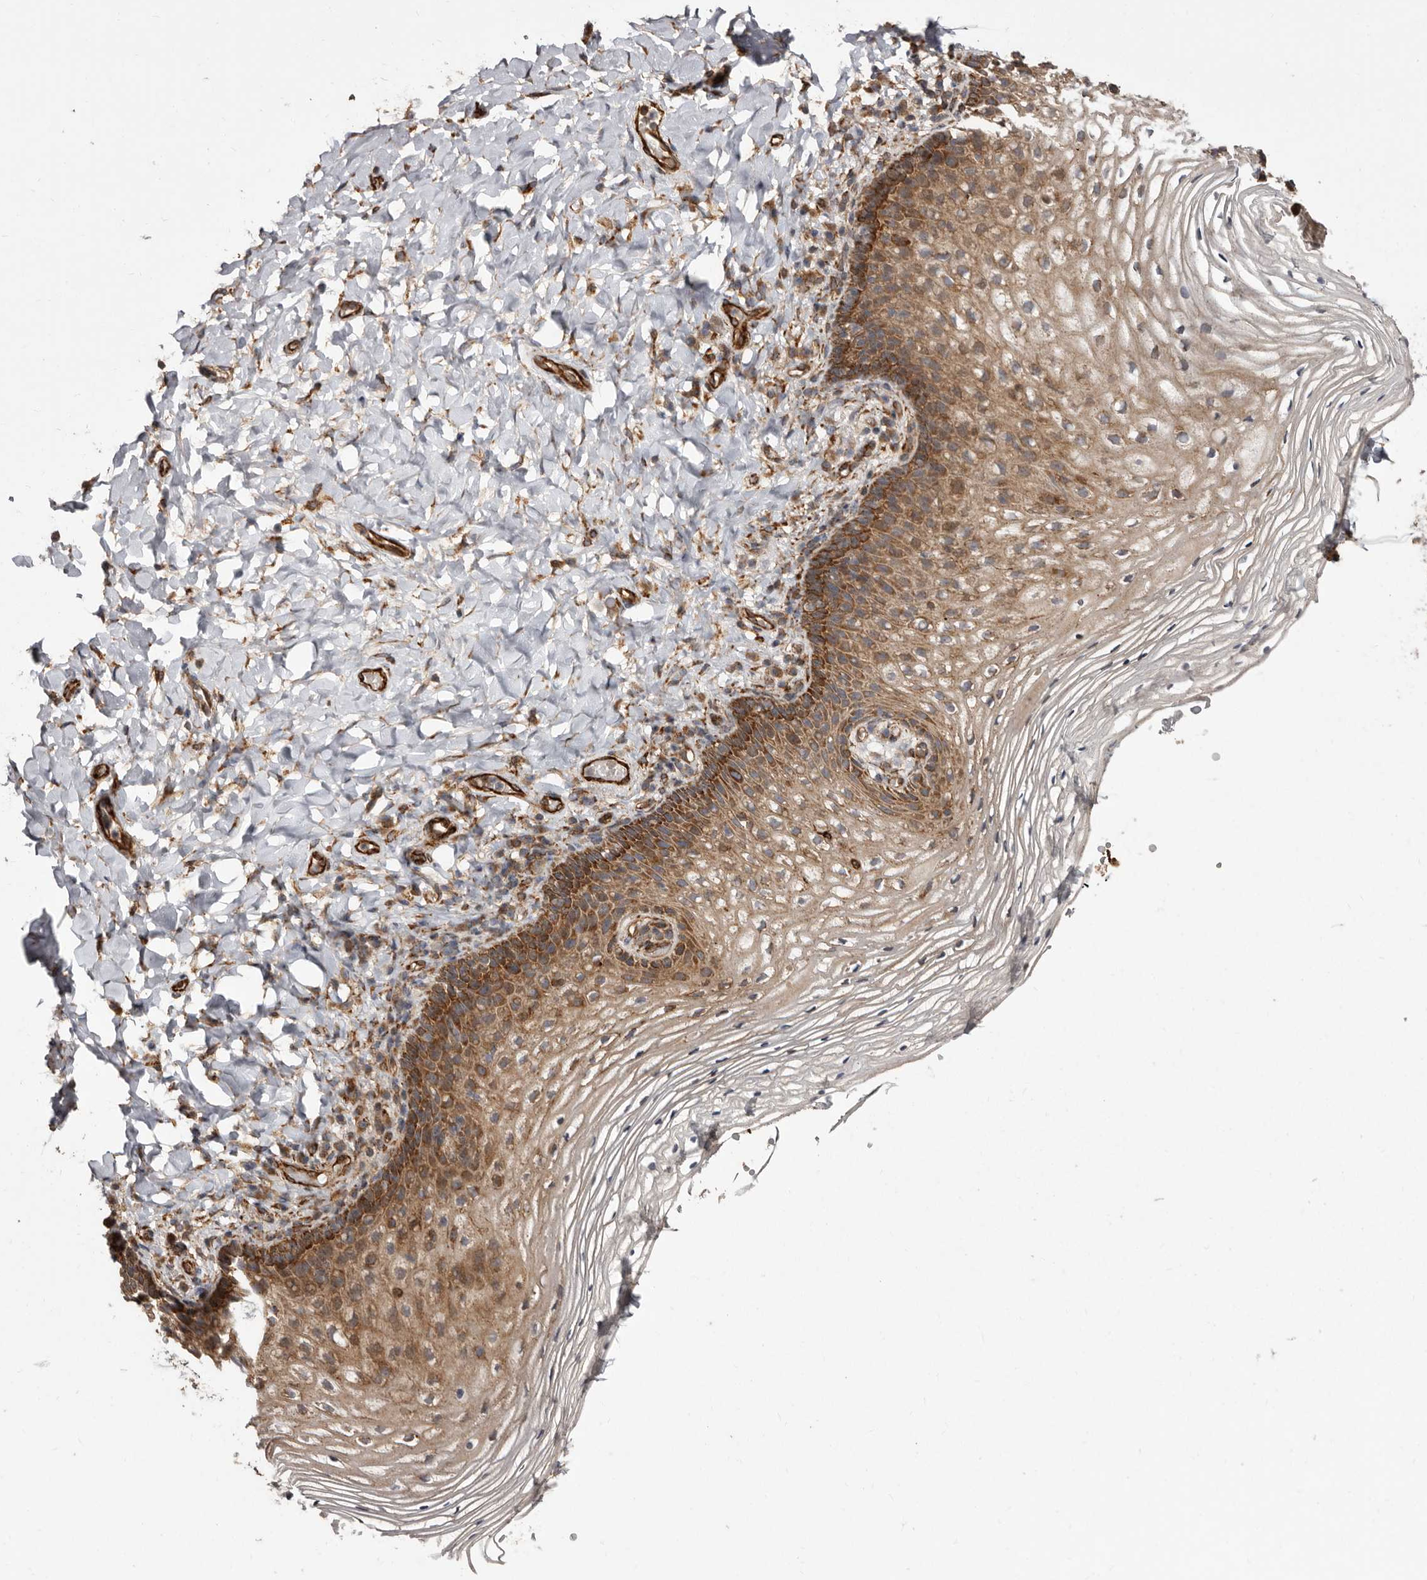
{"staining": {"intensity": "moderate", "quantity": ">75%", "location": "cytoplasmic/membranous"}, "tissue": "vagina", "cell_type": "Squamous epithelial cells", "image_type": "normal", "snomed": [{"axis": "morphology", "description": "Normal tissue, NOS"}, {"axis": "topography", "description": "Vagina"}], "caption": "Human vagina stained with a brown dye shows moderate cytoplasmic/membranous positive expression in about >75% of squamous epithelial cells.", "gene": "FLAD1", "patient": {"sex": "female", "age": 60}}